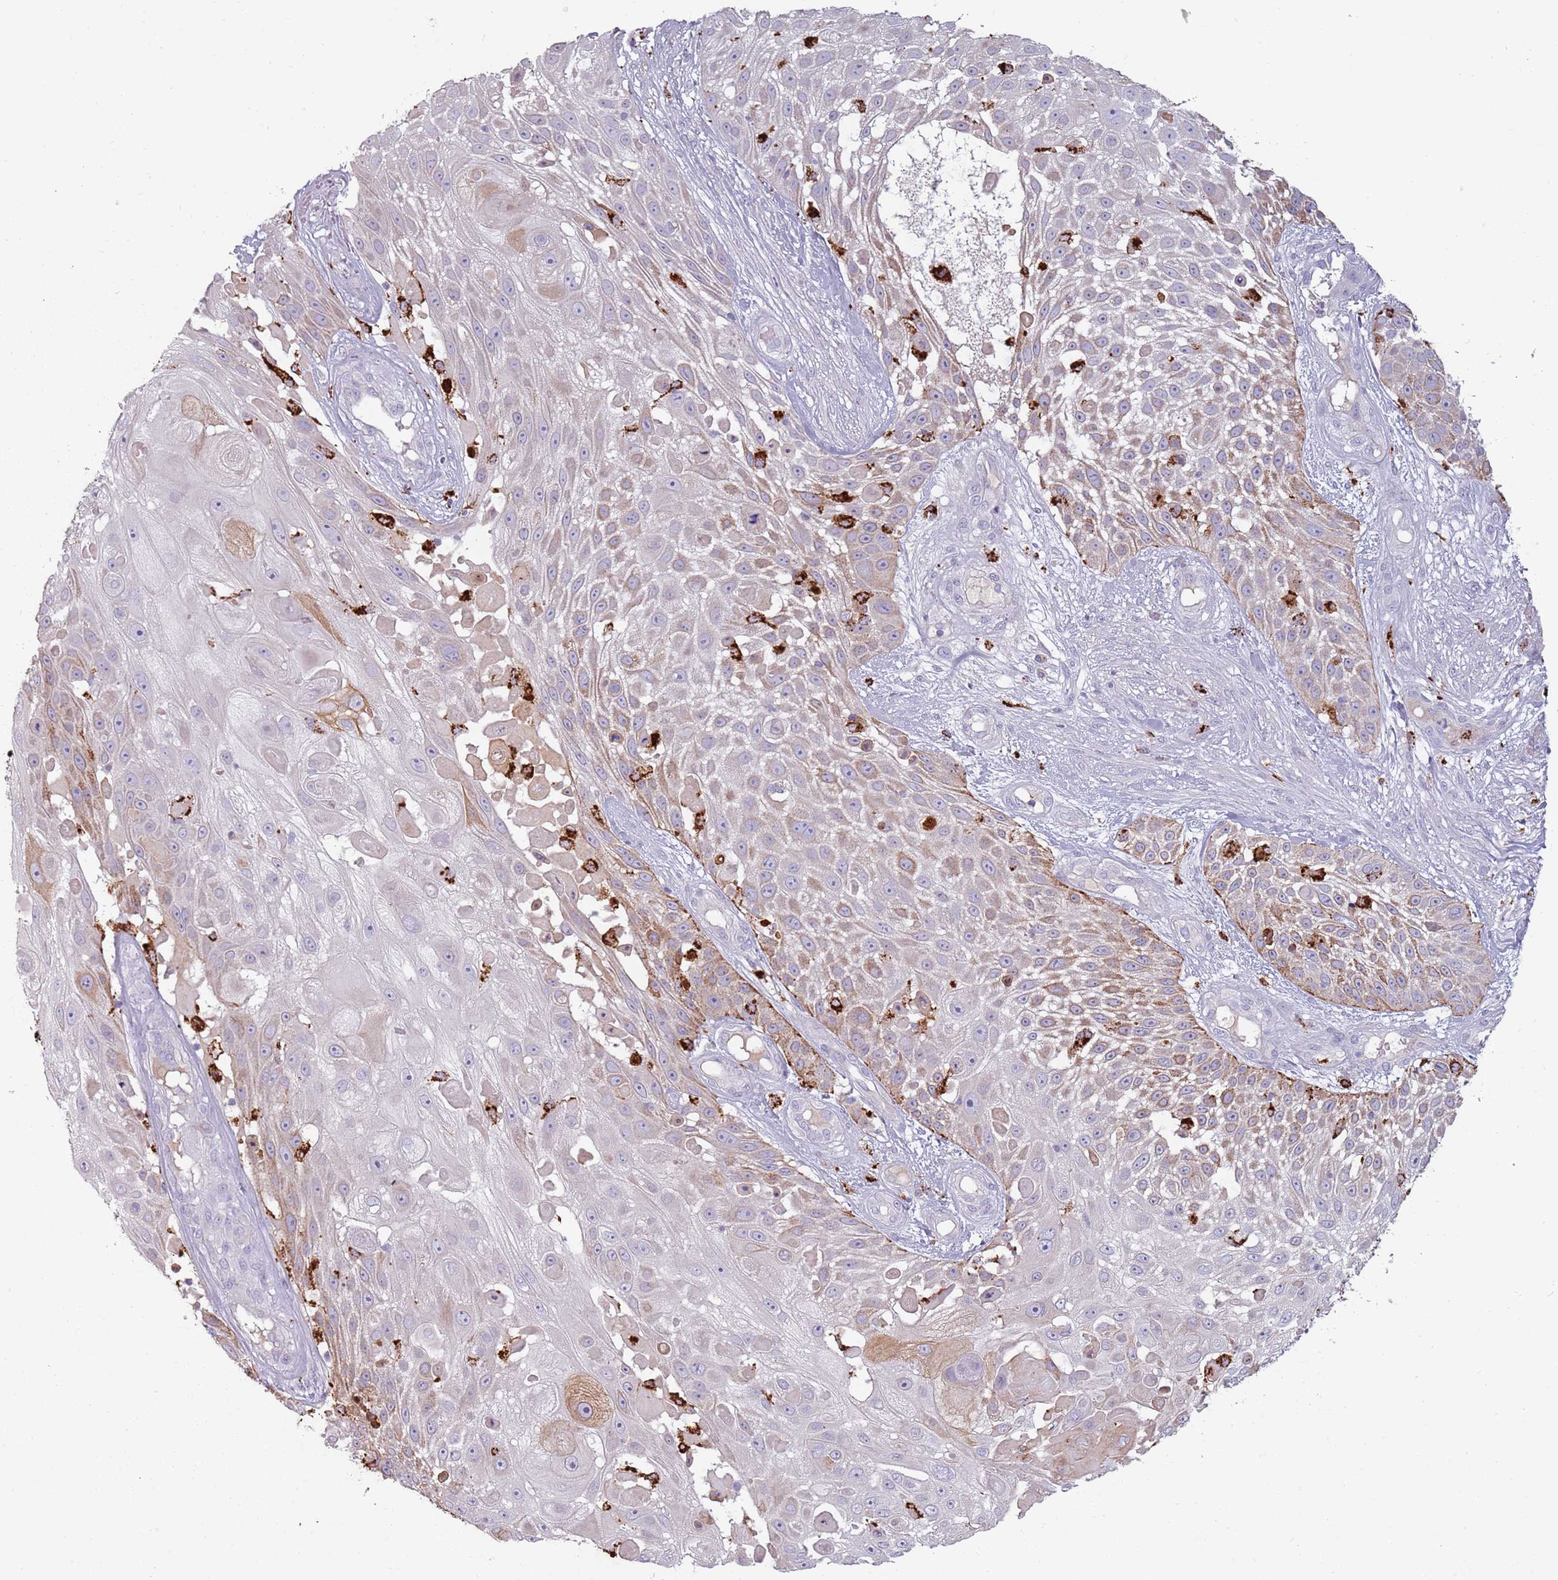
{"staining": {"intensity": "moderate", "quantity": "25%-75%", "location": "cytoplasmic/membranous"}, "tissue": "skin cancer", "cell_type": "Tumor cells", "image_type": "cancer", "snomed": [{"axis": "morphology", "description": "Squamous cell carcinoma, NOS"}, {"axis": "topography", "description": "Skin"}], "caption": "The micrograph shows staining of squamous cell carcinoma (skin), revealing moderate cytoplasmic/membranous protein staining (brown color) within tumor cells.", "gene": "NWD2", "patient": {"sex": "female", "age": 86}}